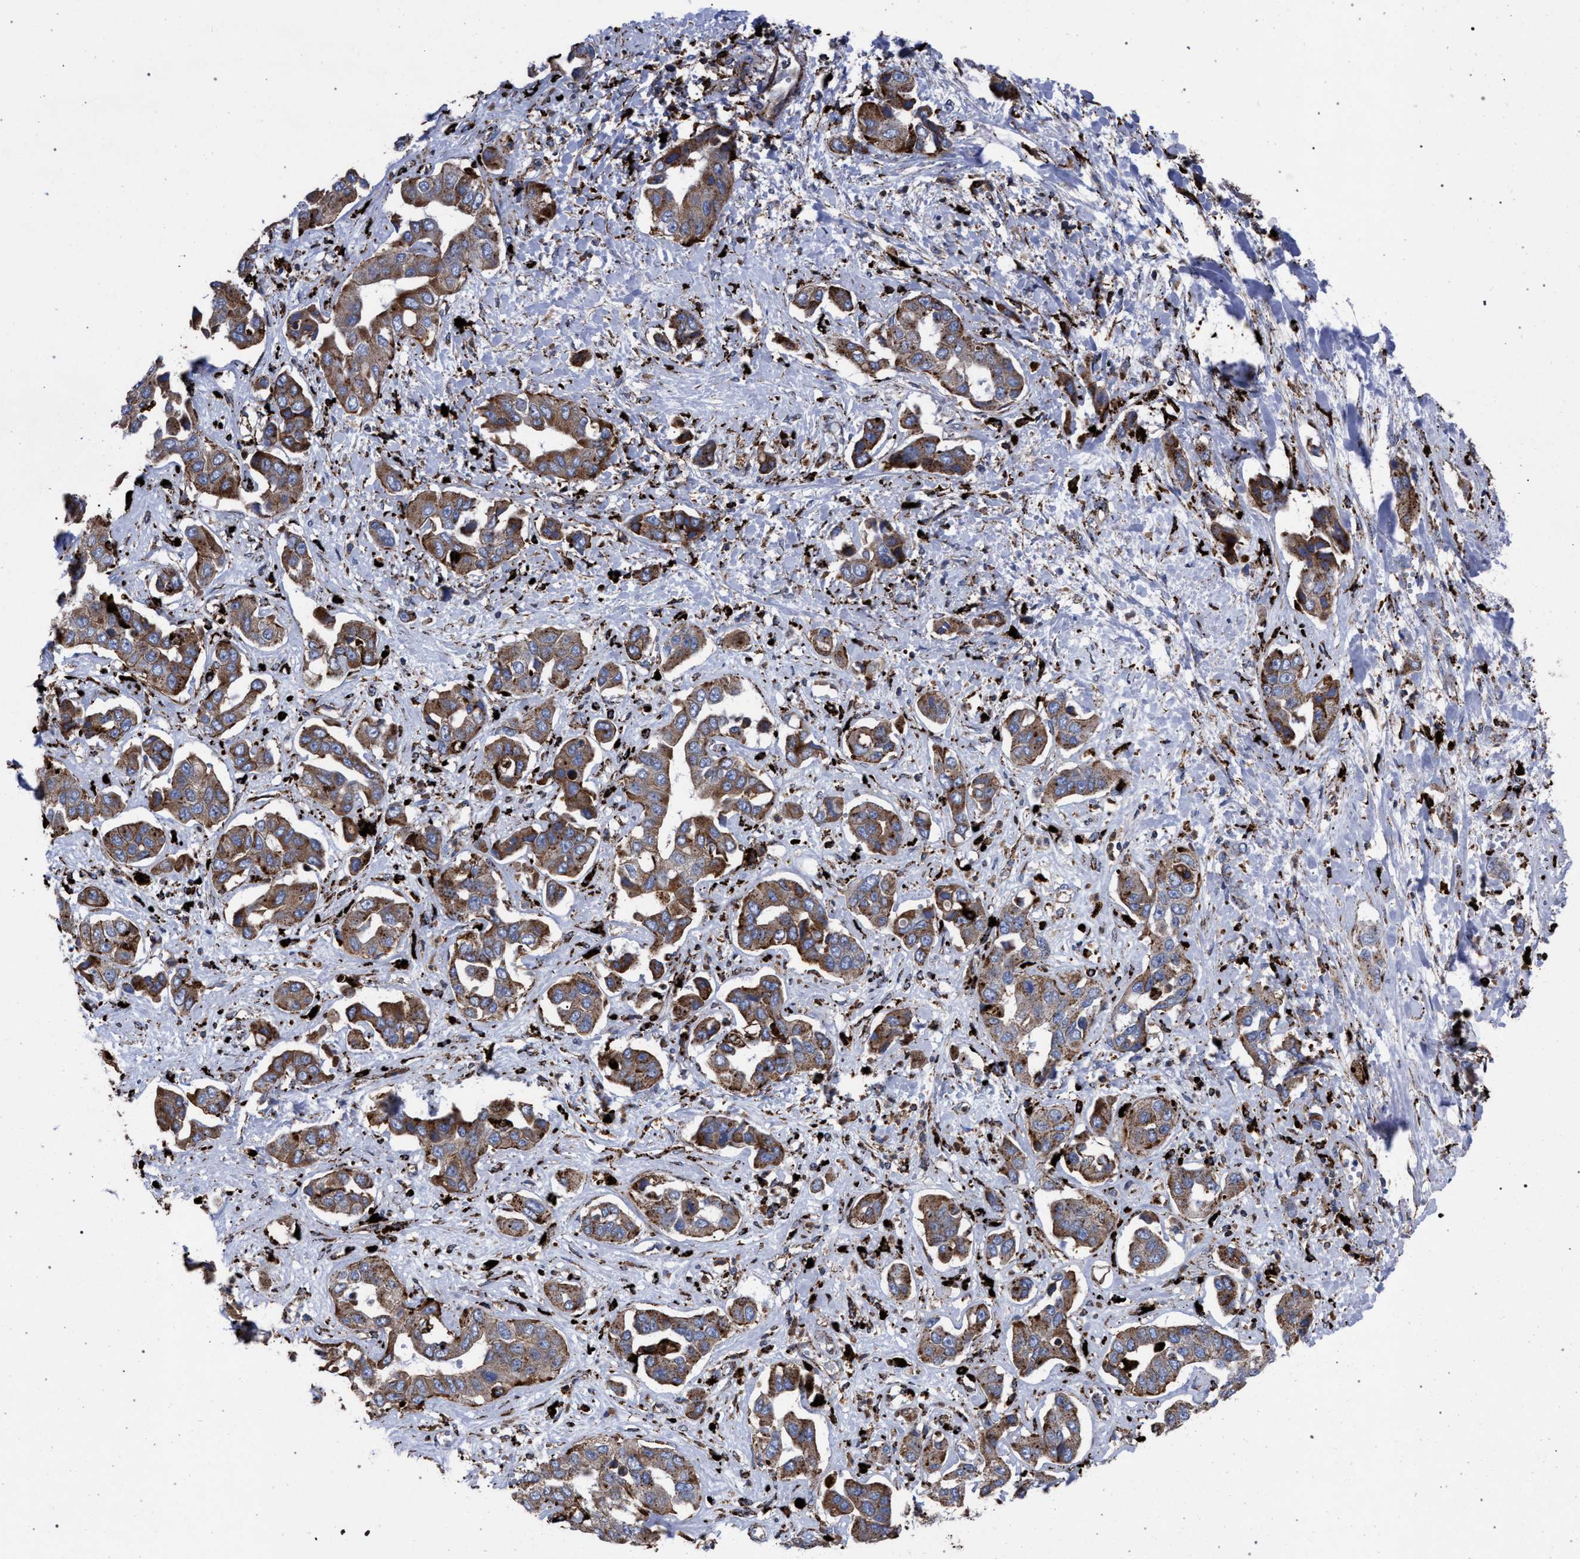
{"staining": {"intensity": "moderate", "quantity": ">75%", "location": "cytoplasmic/membranous"}, "tissue": "liver cancer", "cell_type": "Tumor cells", "image_type": "cancer", "snomed": [{"axis": "morphology", "description": "Cholangiocarcinoma"}, {"axis": "topography", "description": "Liver"}], "caption": "Moderate cytoplasmic/membranous staining is seen in approximately >75% of tumor cells in liver cancer (cholangiocarcinoma).", "gene": "PPT1", "patient": {"sex": "female", "age": 52}}